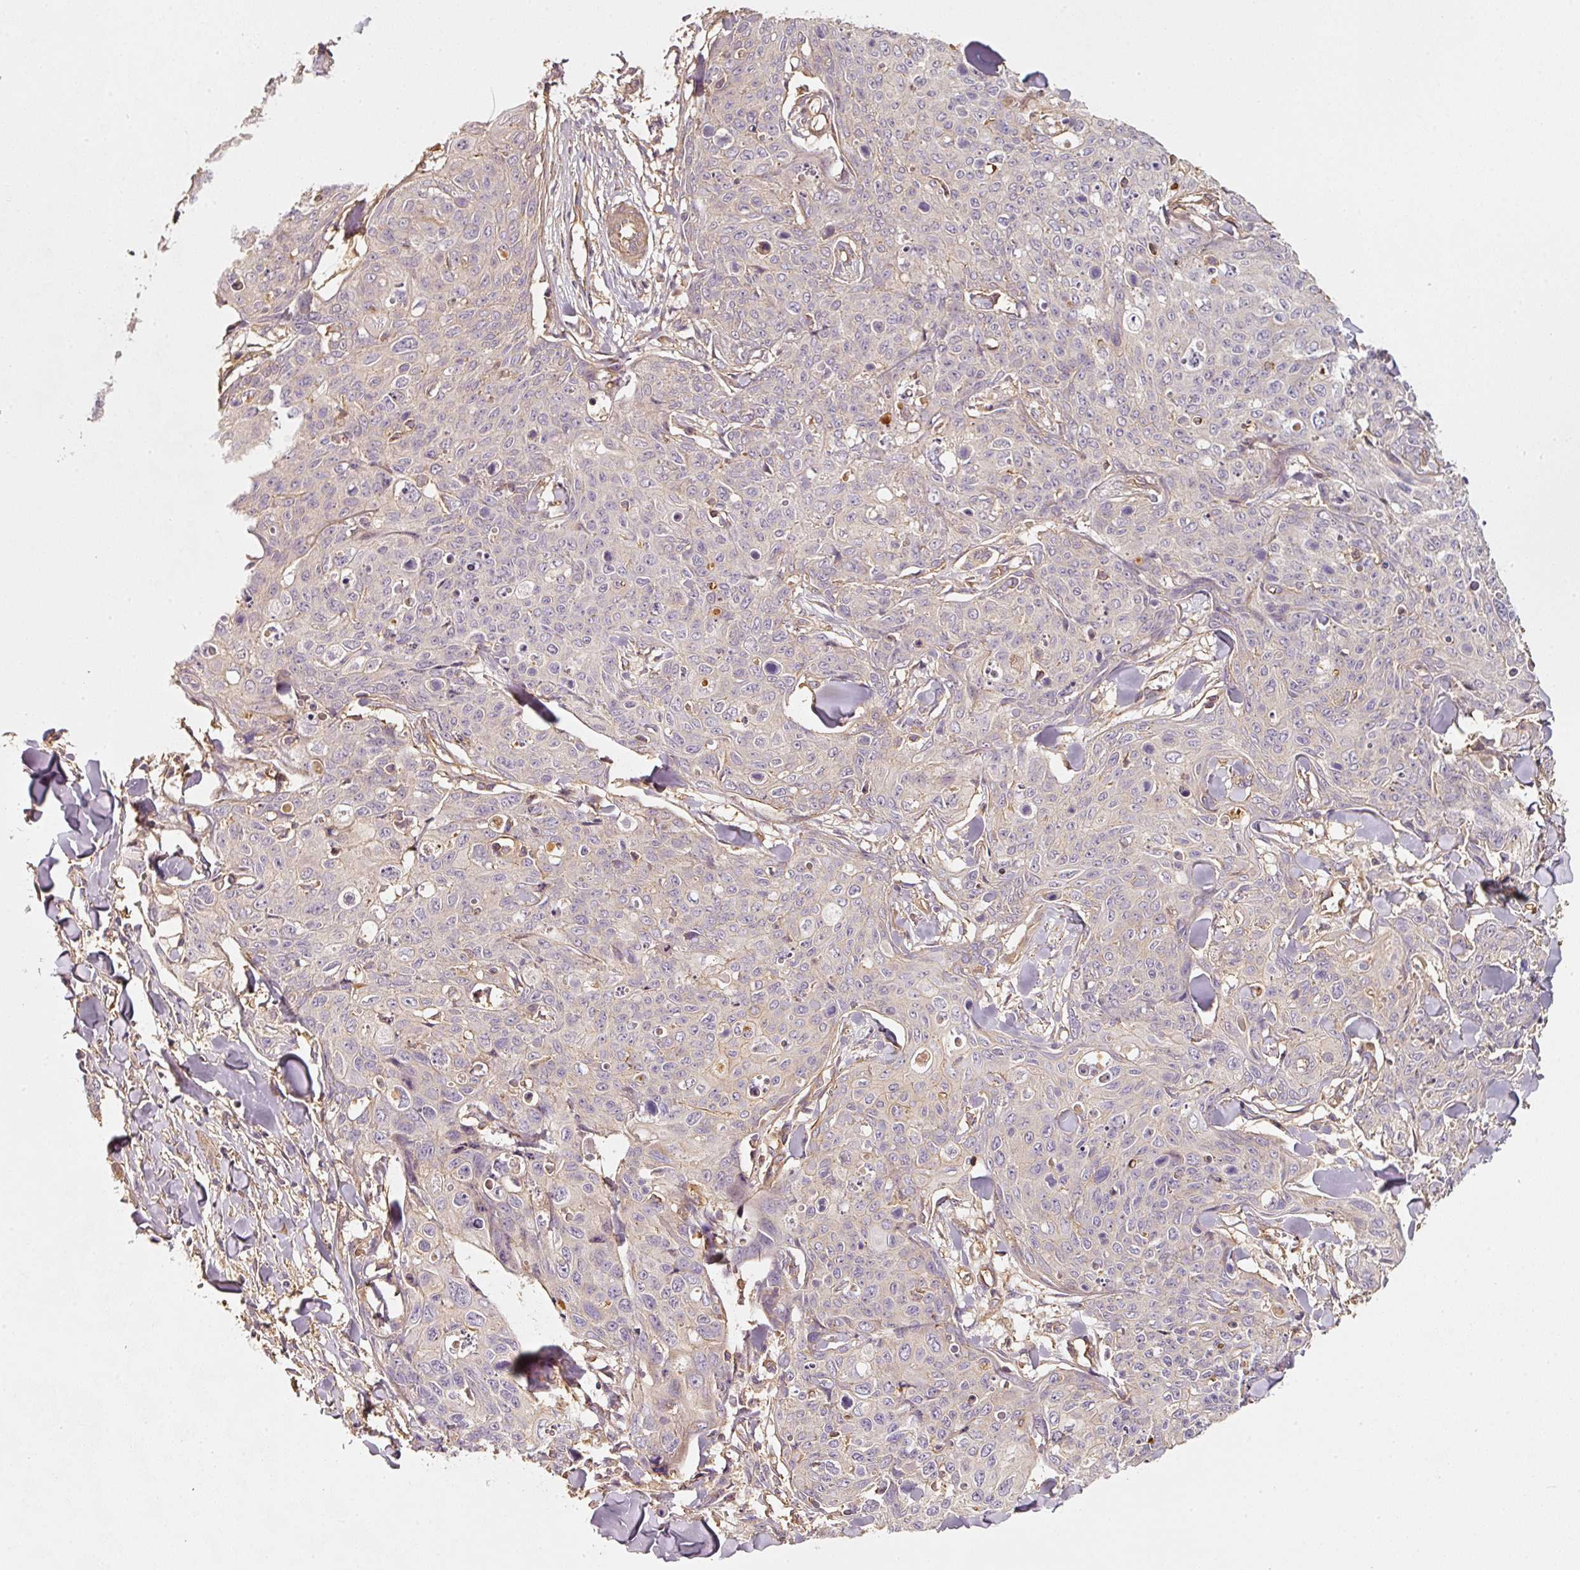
{"staining": {"intensity": "negative", "quantity": "none", "location": "none"}, "tissue": "skin cancer", "cell_type": "Tumor cells", "image_type": "cancer", "snomed": [{"axis": "morphology", "description": "Squamous cell carcinoma, NOS"}, {"axis": "topography", "description": "Skin"}, {"axis": "topography", "description": "Vulva"}], "caption": "The histopathology image reveals no significant staining in tumor cells of squamous cell carcinoma (skin).", "gene": "CEP95", "patient": {"sex": "female", "age": 85}}